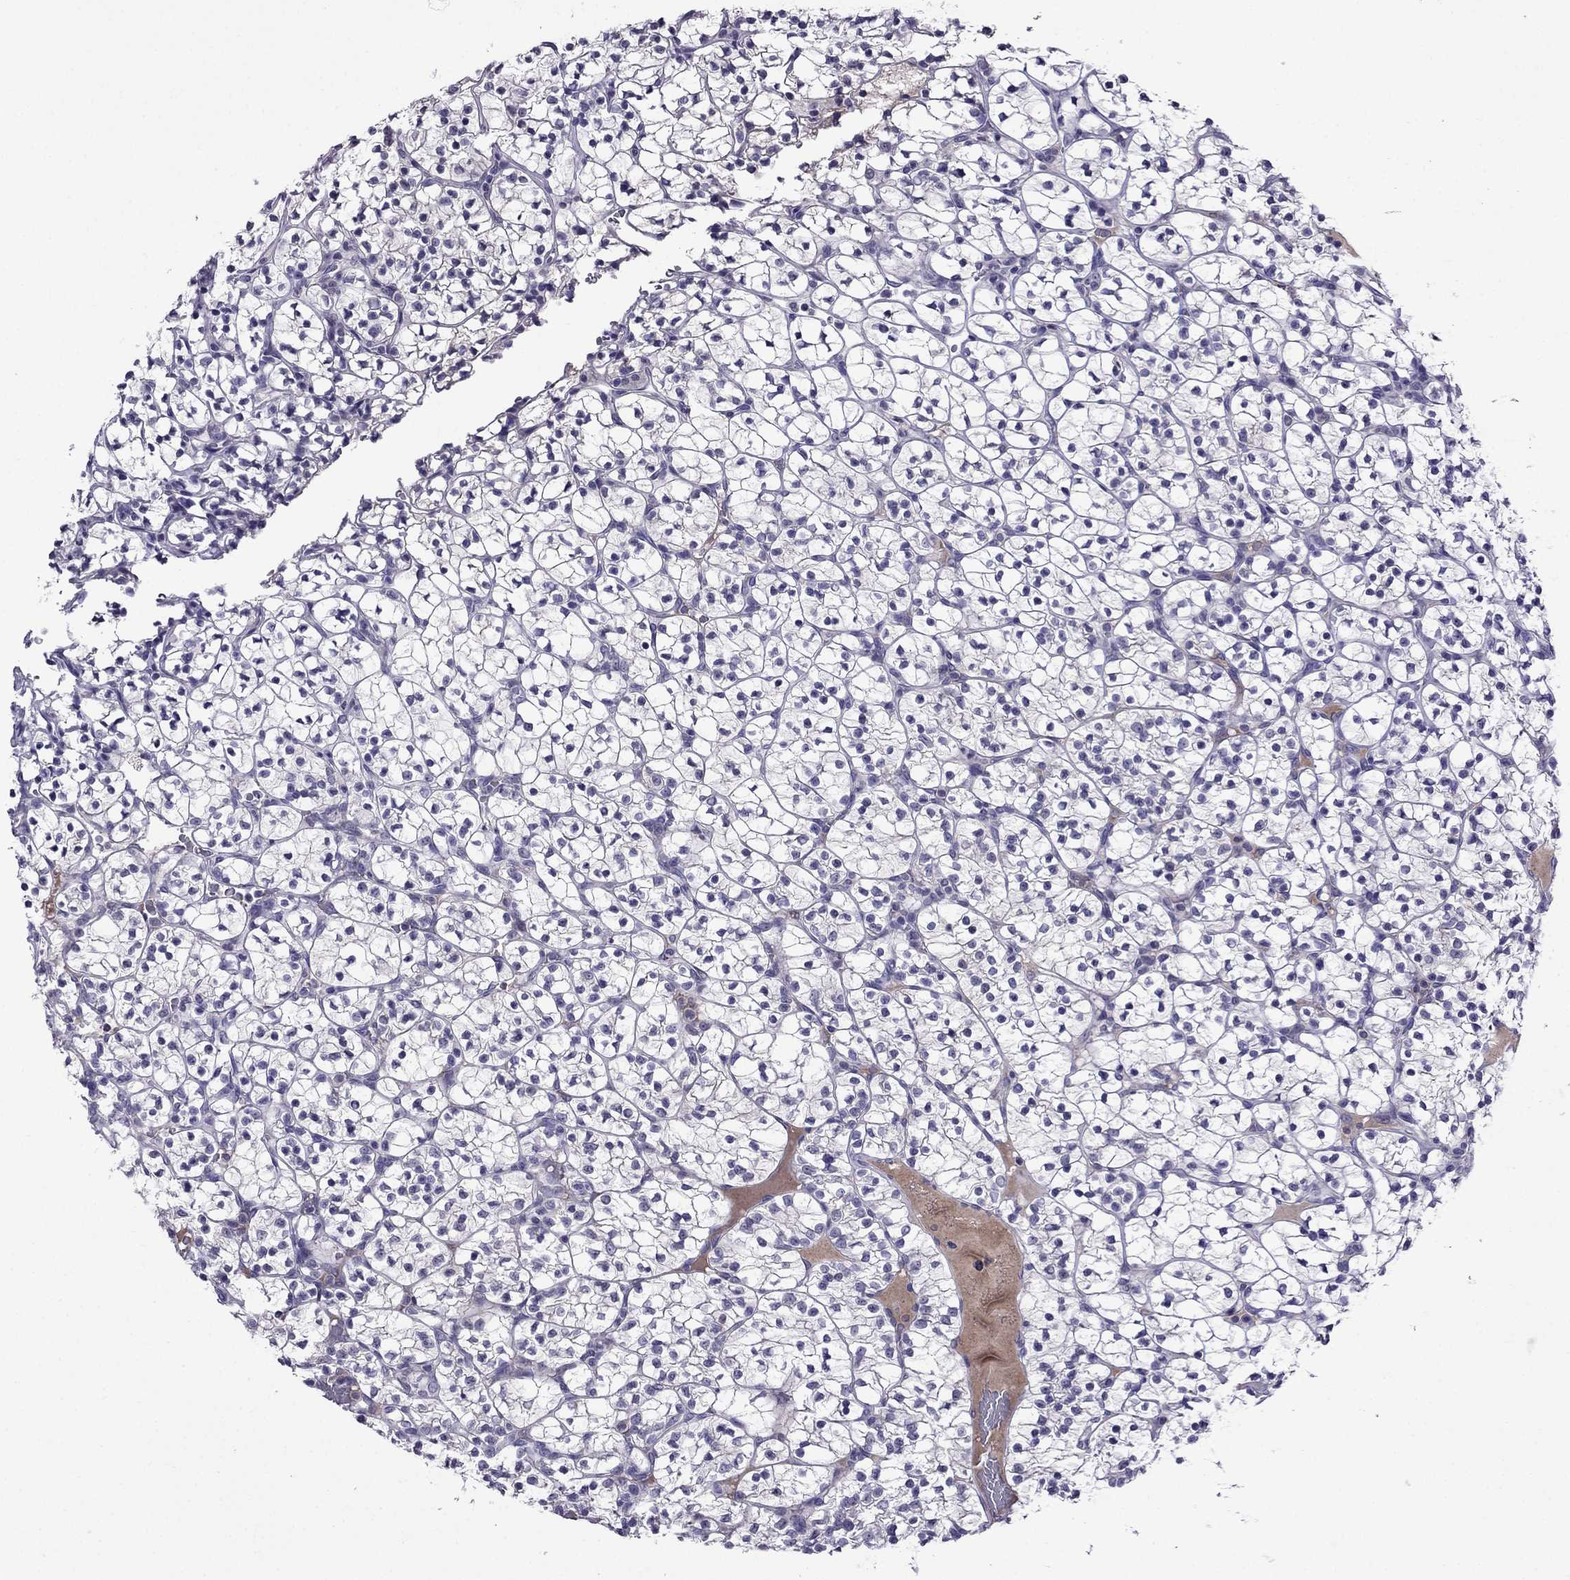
{"staining": {"intensity": "negative", "quantity": "none", "location": "none"}, "tissue": "renal cancer", "cell_type": "Tumor cells", "image_type": "cancer", "snomed": [{"axis": "morphology", "description": "Adenocarcinoma, NOS"}, {"axis": "topography", "description": "Kidney"}], "caption": "The IHC image has no significant positivity in tumor cells of renal adenocarcinoma tissue.", "gene": "SPTBN4", "patient": {"sex": "female", "age": 89}}